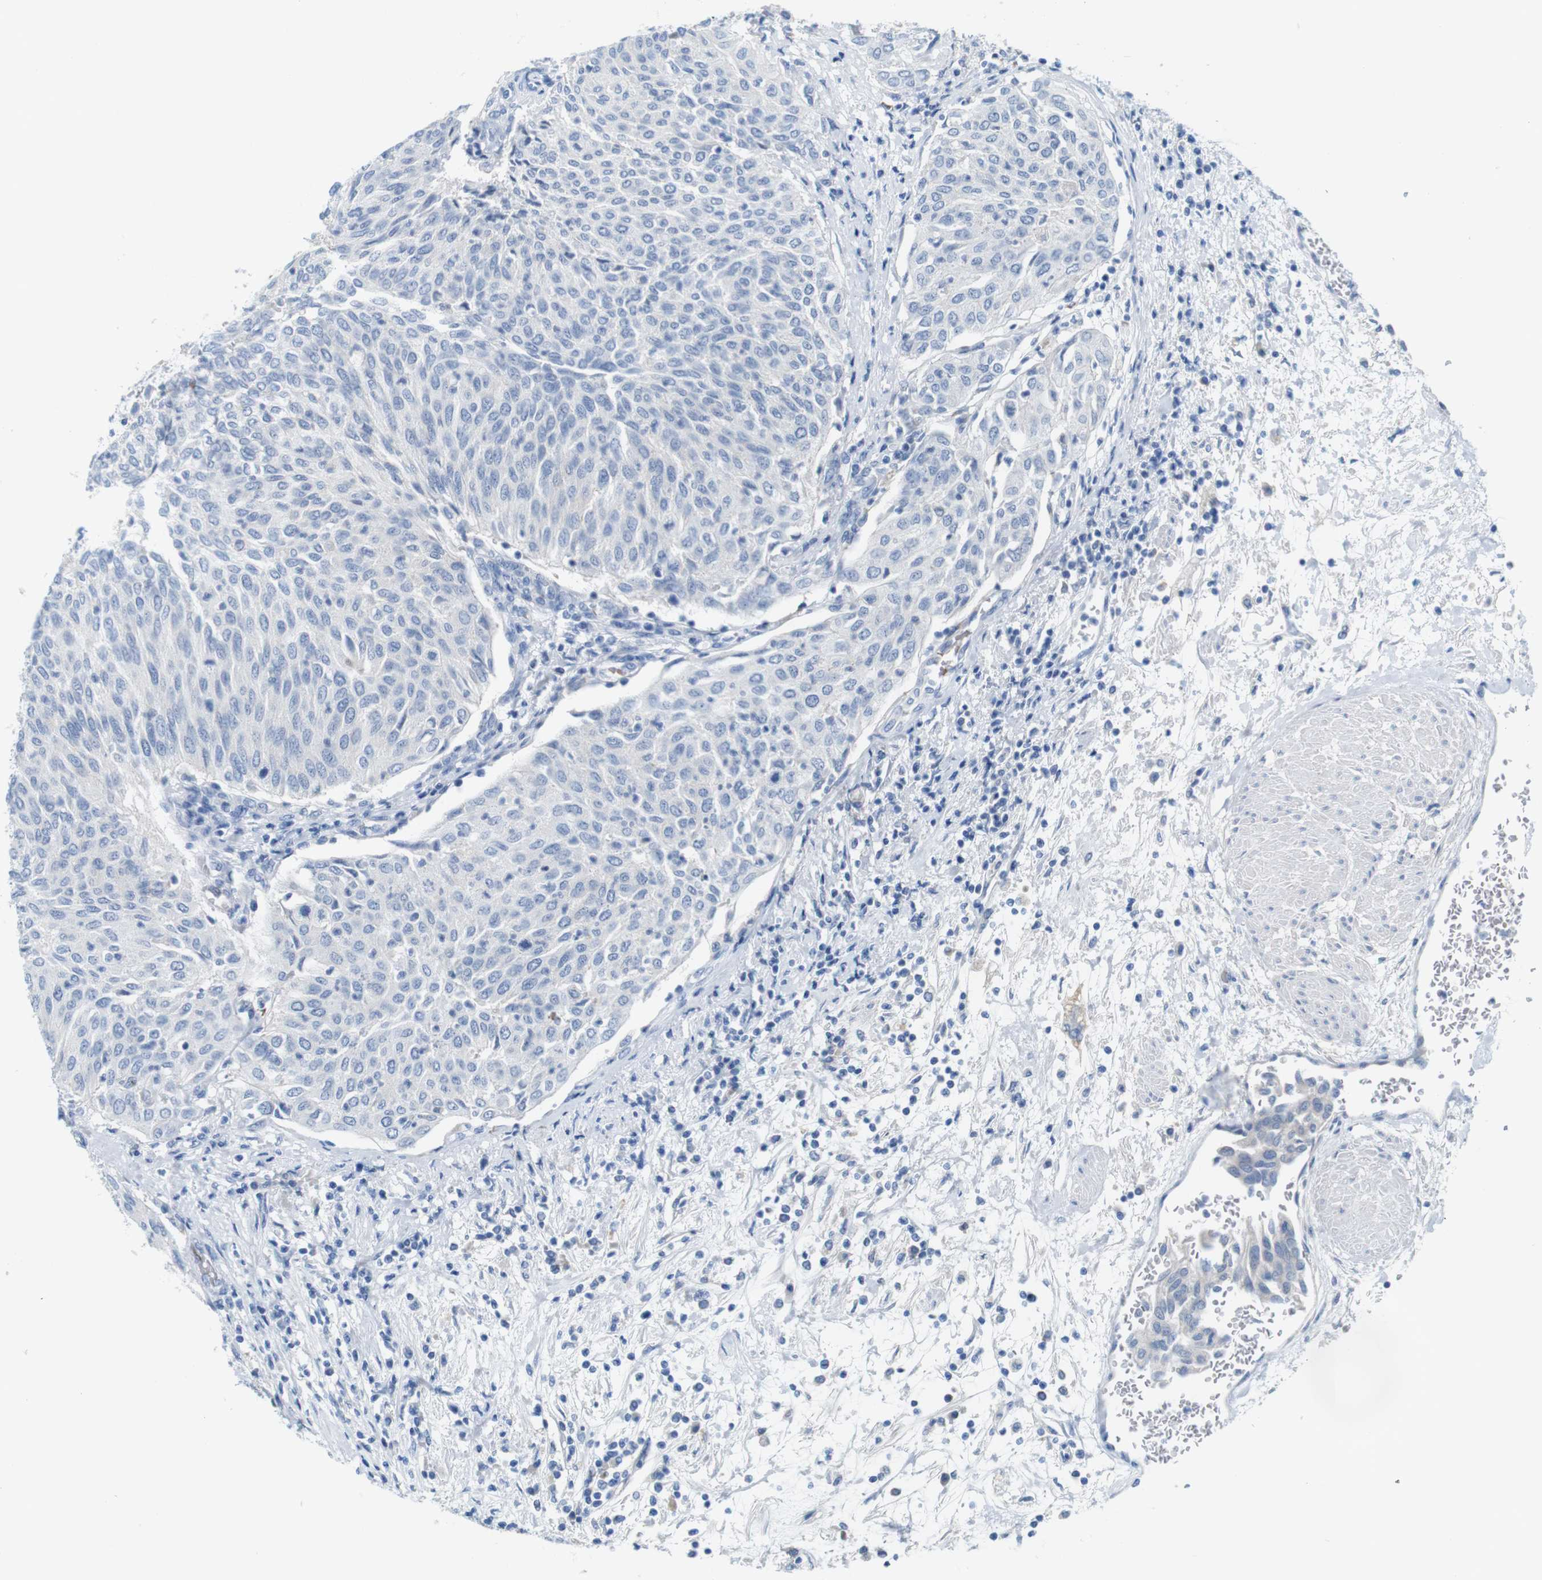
{"staining": {"intensity": "negative", "quantity": "none", "location": "none"}, "tissue": "urothelial cancer", "cell_type": "Tumor cells", "image_type": "cancer", "snomed": [{"axis": "morphology", "description": "Urothelial carcinoma, Low grade"}, {"axis": "topography", "description": "Urinary bladder"}], "caption": "This is an immunohistochemistry histopathology image of human urothelial cancer. There is no expression in tumor cells.", "gene": "IGSF8", "patient": {"sex": "female", "age": 79}}